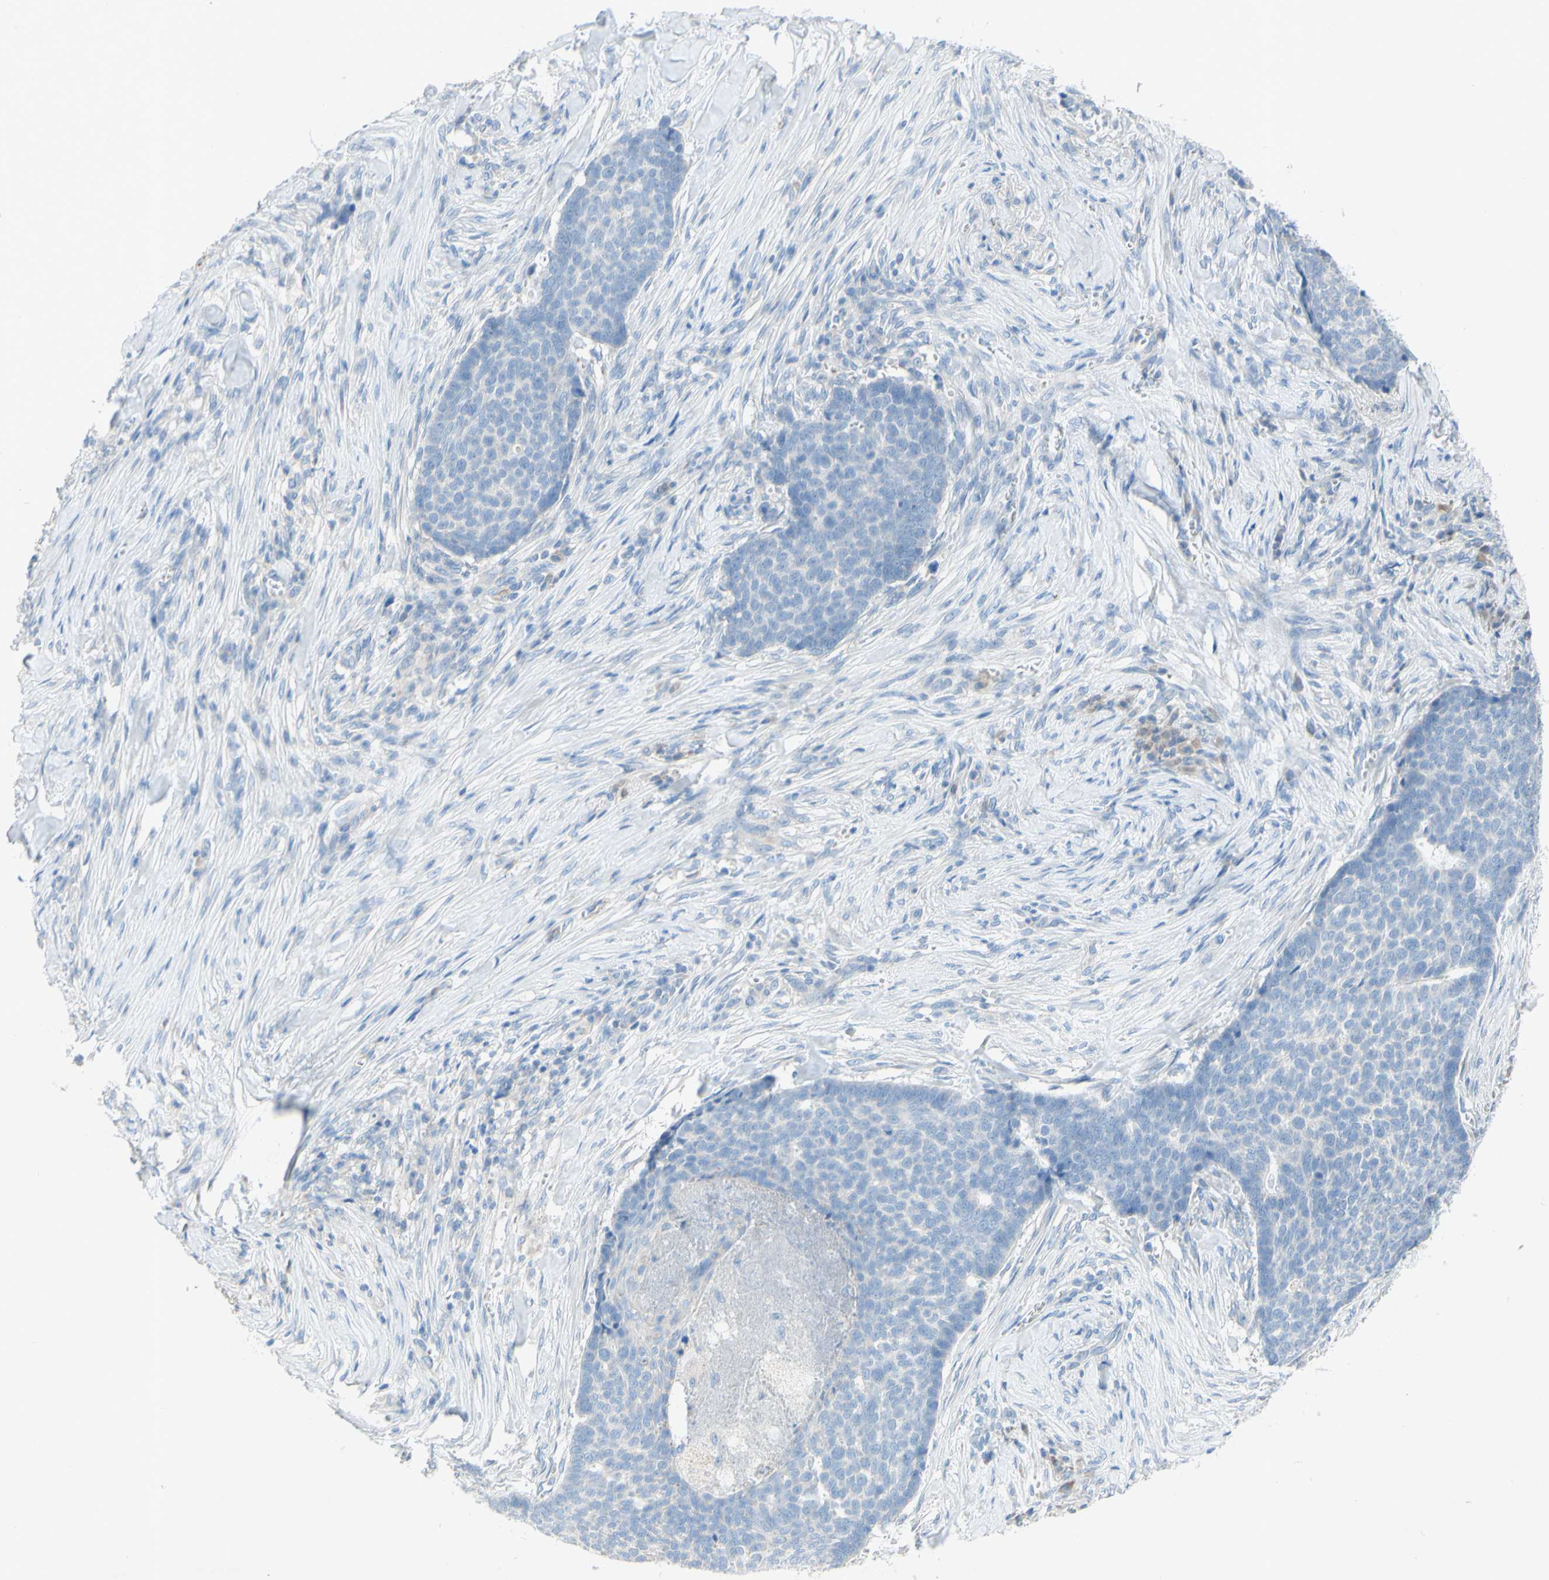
{"staining": {"intensity": "negative", "quantity": "none", "location": "none"}, "tissue": "skin cancer", "cell_type": "Tumor cells", "image_type": "cancer", "snomed": [{"axis": "morphology", "description": "Basal cell carcinoma"}, {"axis": "topography", "description": "Skin"}], "caption": "Photomicrograph shows no significant protein positivity in tumor cells of skin basal cell carcinoma.", "gene": "ACADL", "patient": {"sex": "male", "age": 84}}